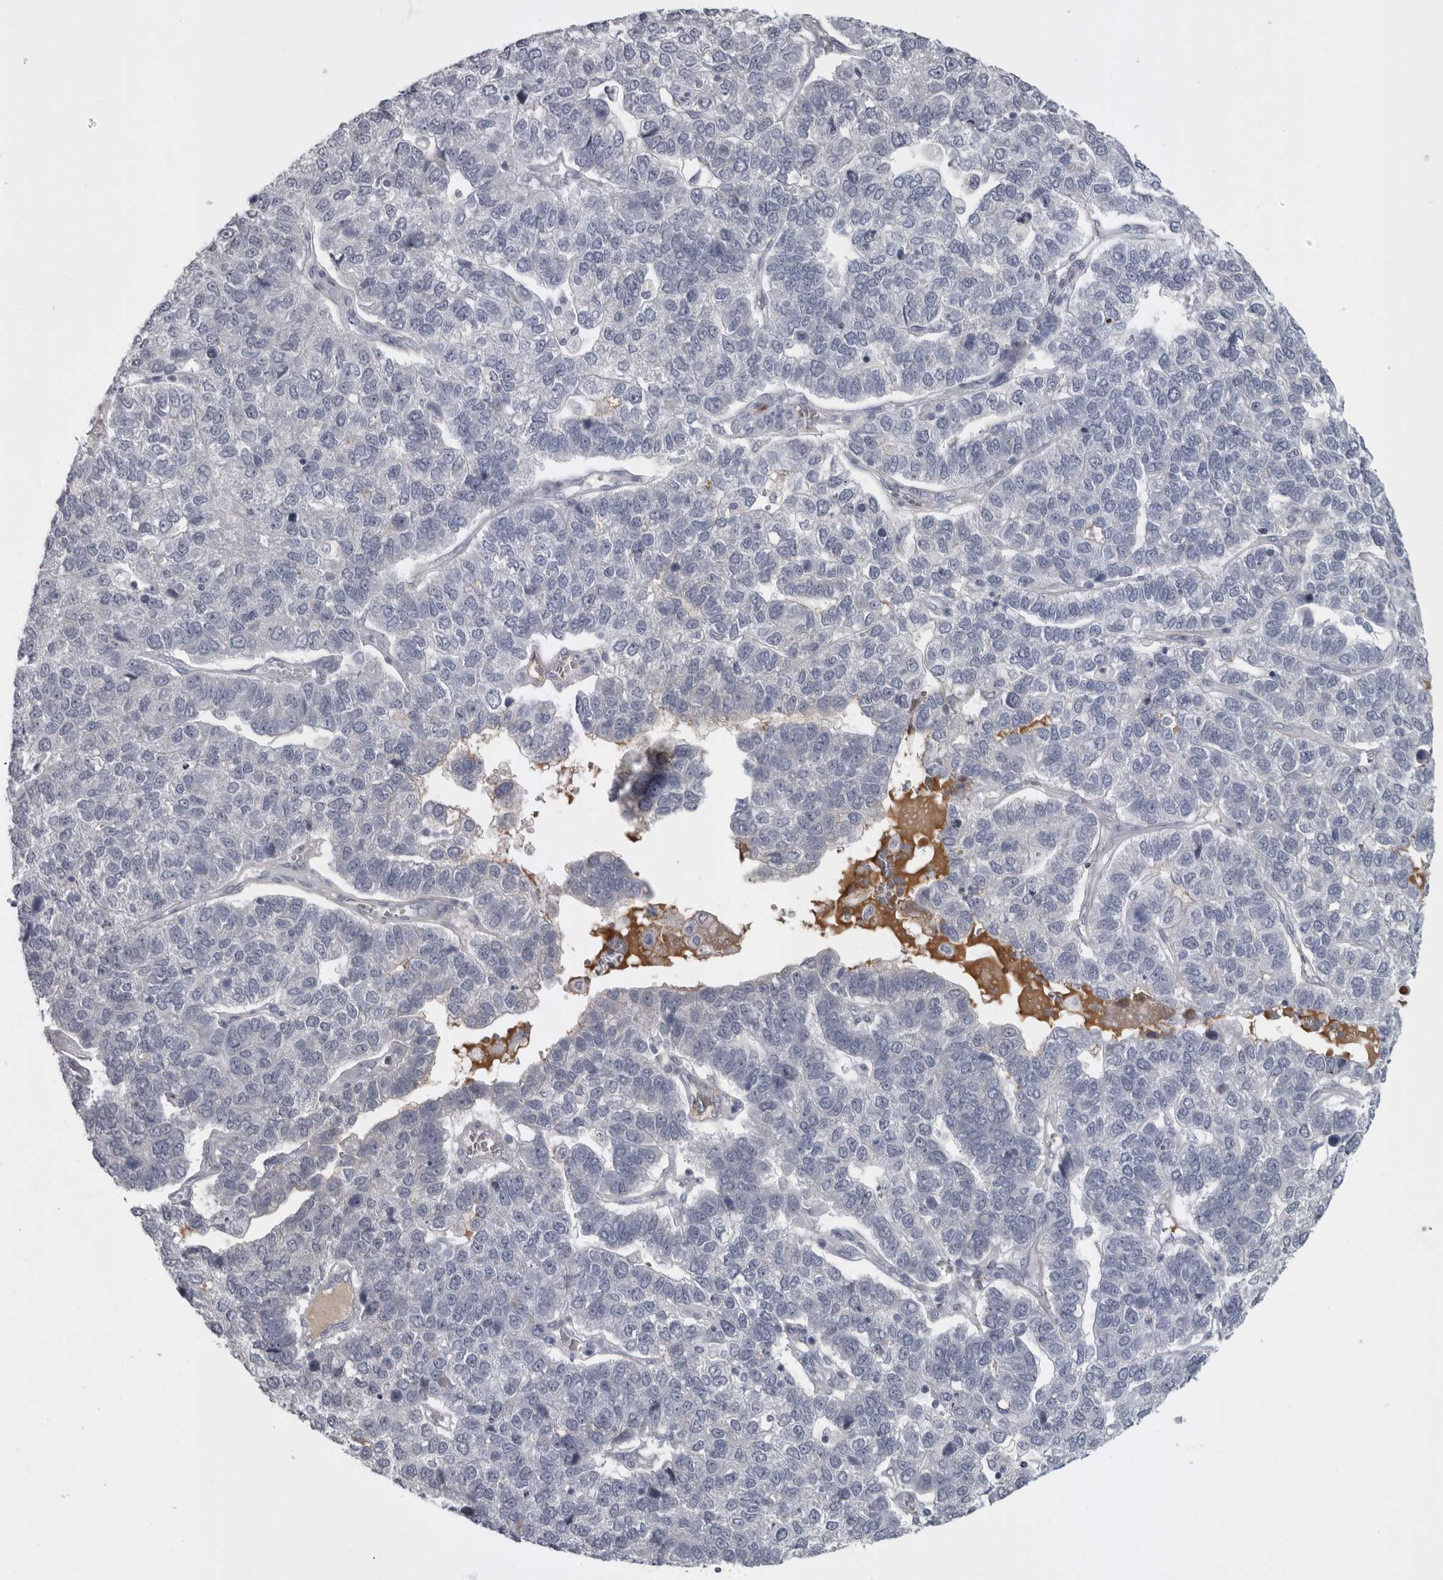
{"staining": {"intensity": "negative", "quantity": "none", "location": "none"}, "tissue": "pancreatic cancer", "cell_type": "Tumor cells", "image_type": "cancer", "snomed": [{"axis": "morphology", "description": "Adenocarcinoma, NOS"}, {"axis": "topography", "description": "Pancreas"}], "caption": "A histopathology image of pancreatic cancer (adenocarcinoma) stained for a protein shows no brown staining in tumor cells.", "gene": "SLC25A39", "patient": {"sex": "female", "age": 61}}